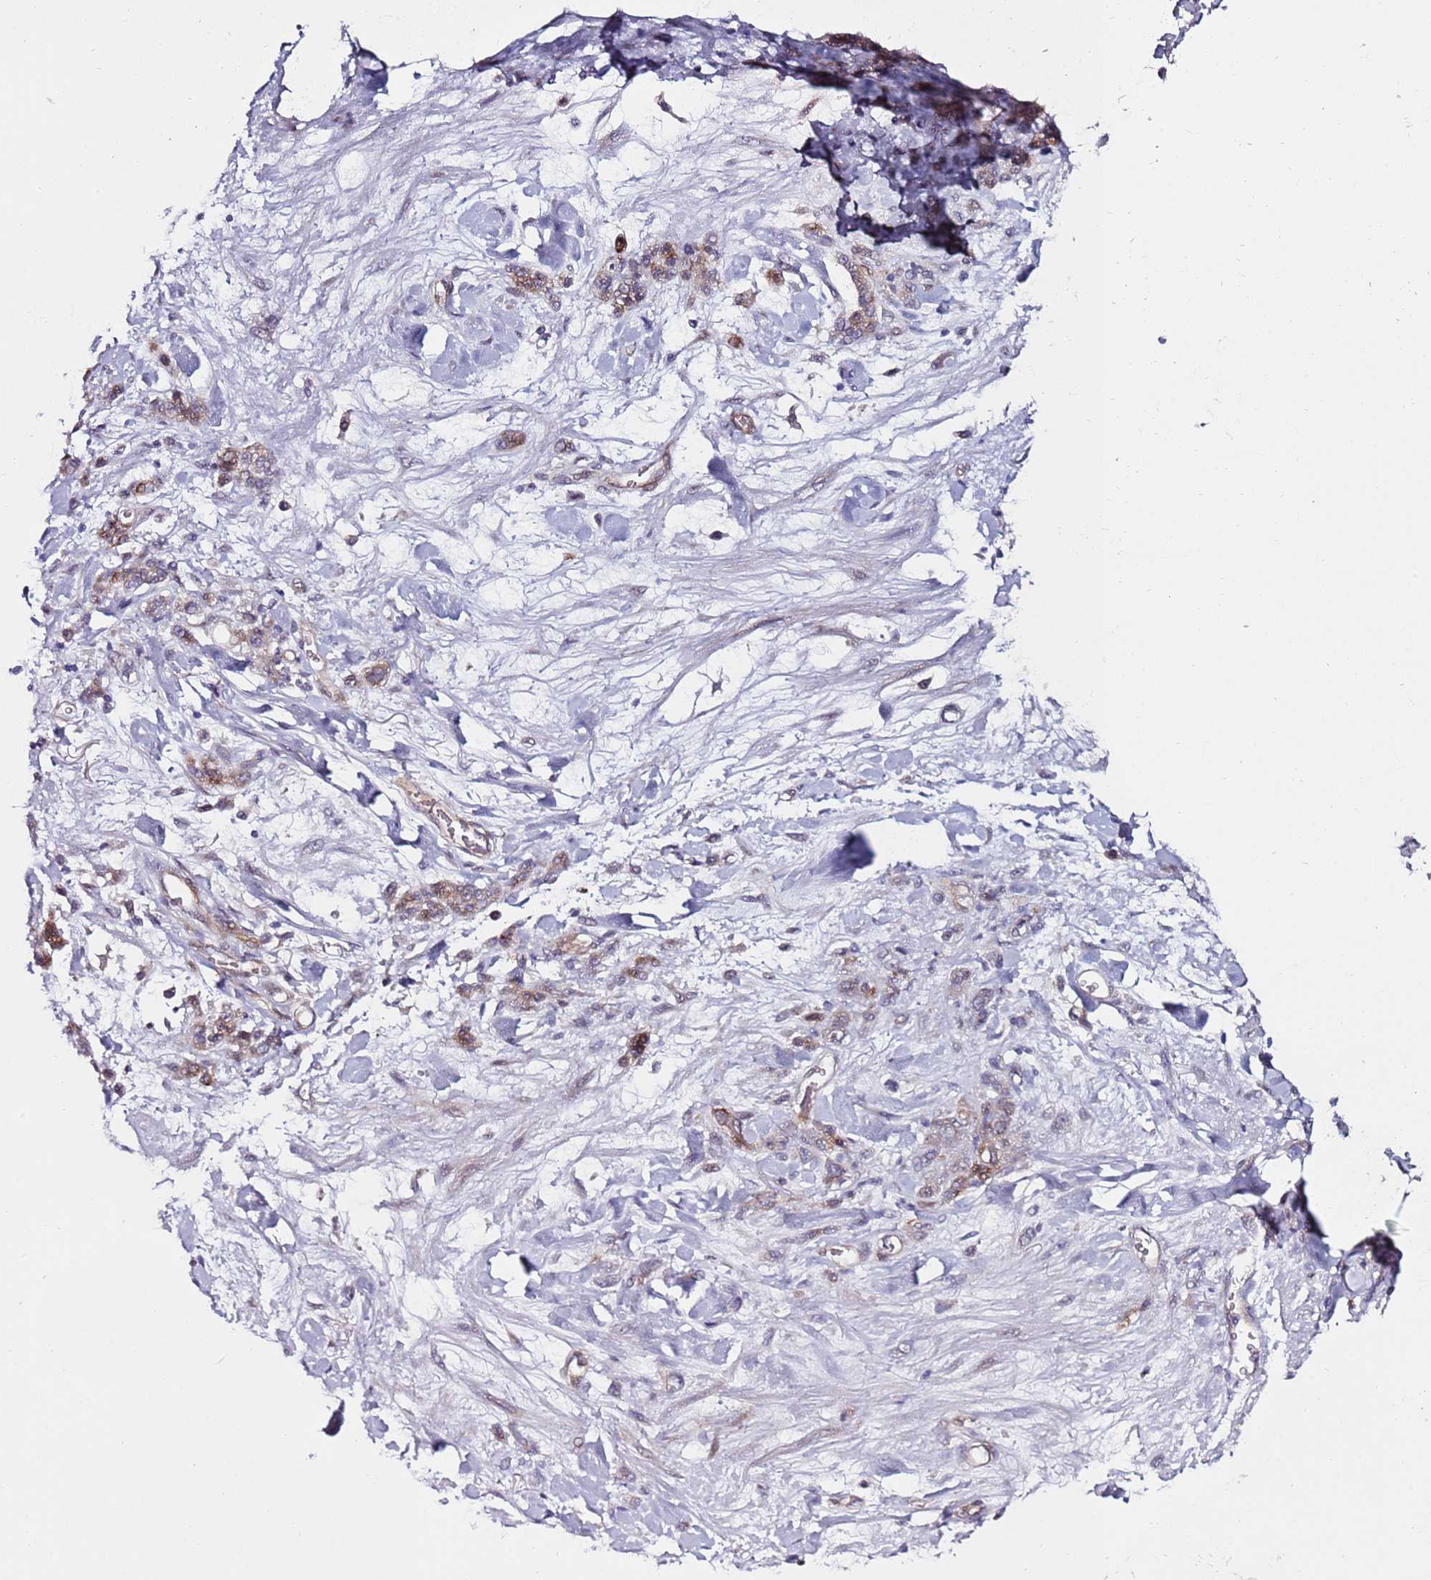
{"staining": {"intensity": "moderate", "quantity": "<25%", "location": "cytoplasmic/membranous"}, "tissue": "stomach cancer", "cell_type": "Tumor cells", "image_type": "cancer", "snomed": [{"axis": "morphology", "description": "Normal tissue, NOS"}, {"axis": "morphology", "description": "Adenocarcinoma, NOS"}, {"axis": "topography", "description": "Stomach"}], "caption": "An IHC image of neoplastic tissue is shown. Protein staining in brown labels moderate cytoplasmic/membranous positivity in stomach cancer (adenocarcinoma) within tumor cells.", "gene": "DUSP28", "patient": {"sex": "male", "age": 82}}